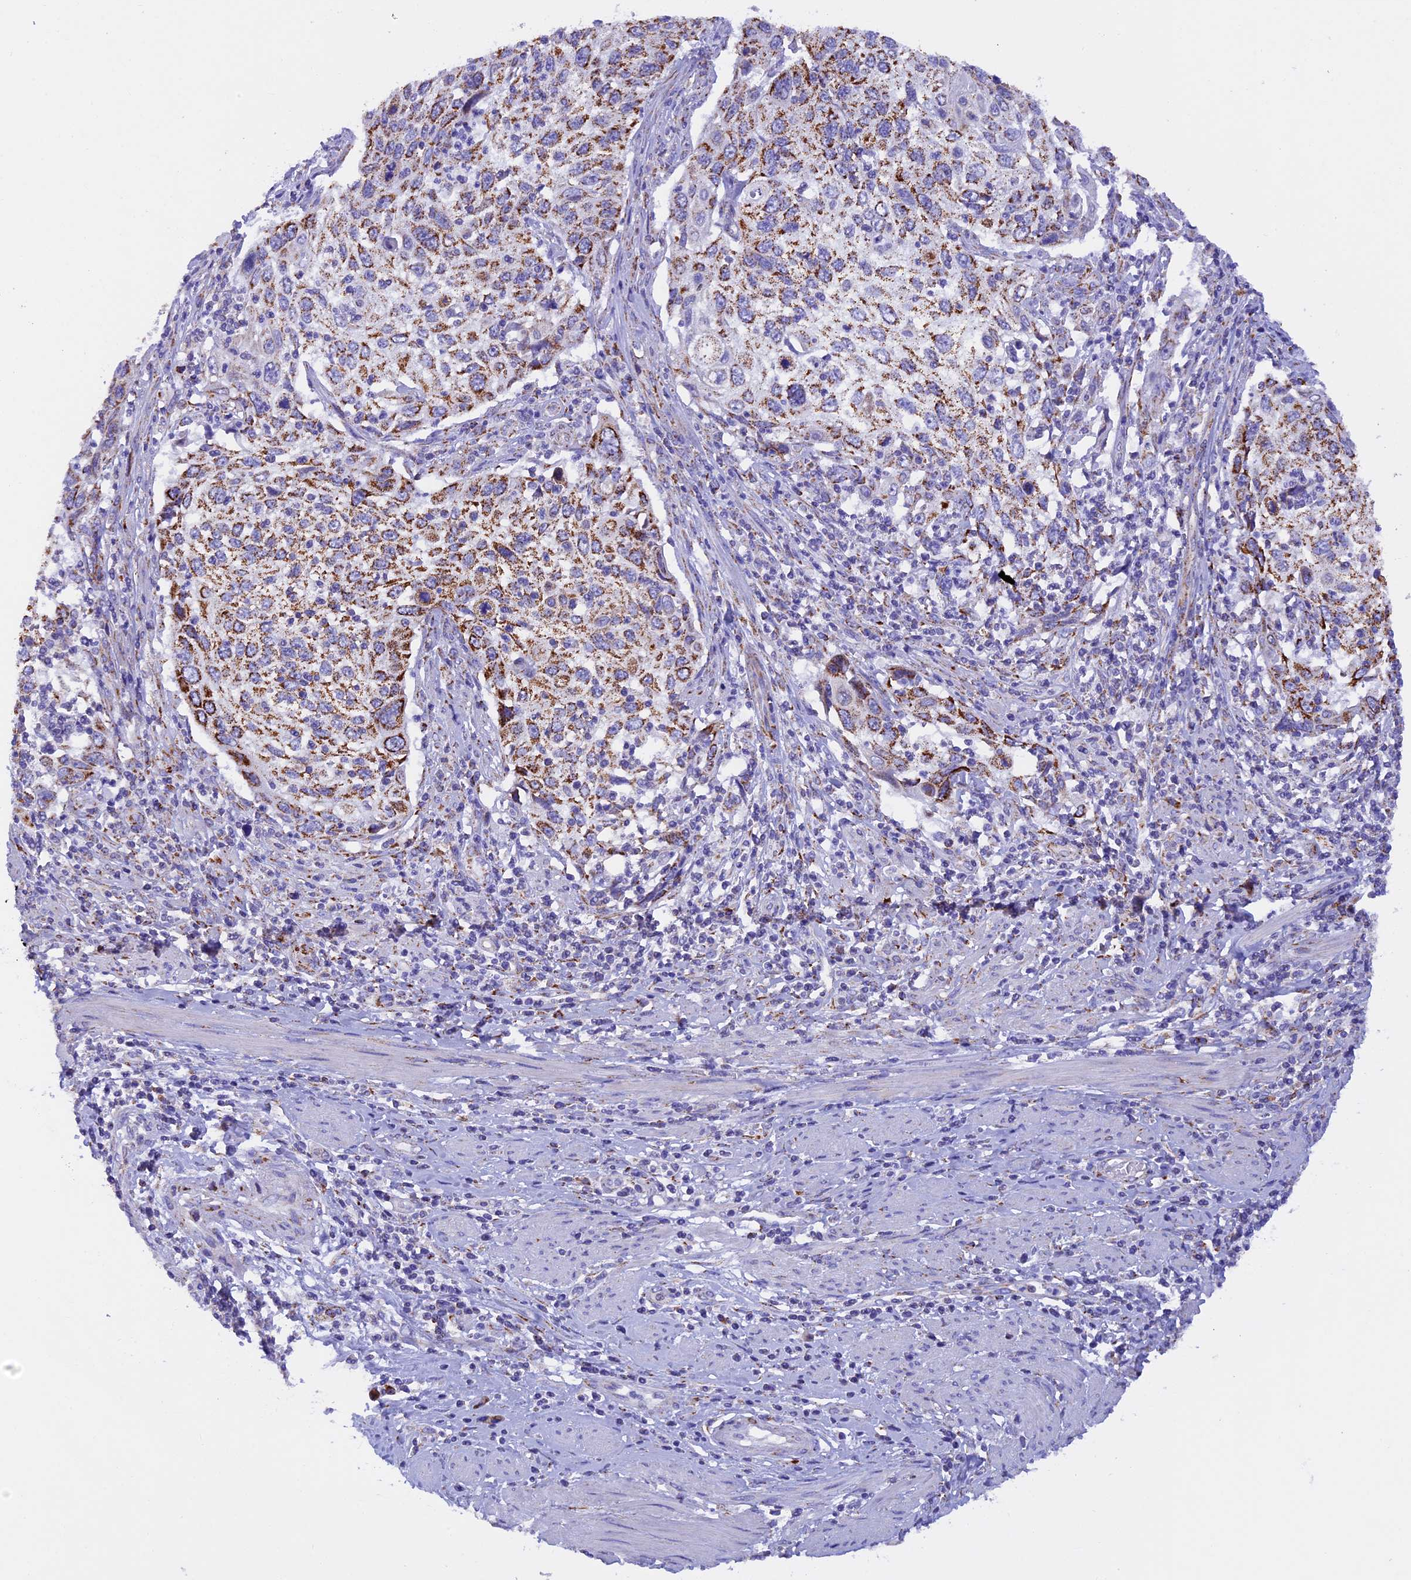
{"staining": {"intensity": "moderate", "quantity": "25%-75%", "location": "cytoplasmic/membranous"}, "tissue": "cervical cancer", "cell_type": "Tumor cells", "image_type": "cancer", "snomed": [{"axis": "morphology", "description": "Squamous cell carcinoma, NOS"}, {"axis": "topography", "description": "Cervix"}], "caption": "Cervical cancer (squamous cell carcinoma) stained for a protein reveals moderate cytoplasmic/membranous positivity in tumor cells.", "gene": "SLC8B1", "patient": {"sex": "female", "age": 70}}